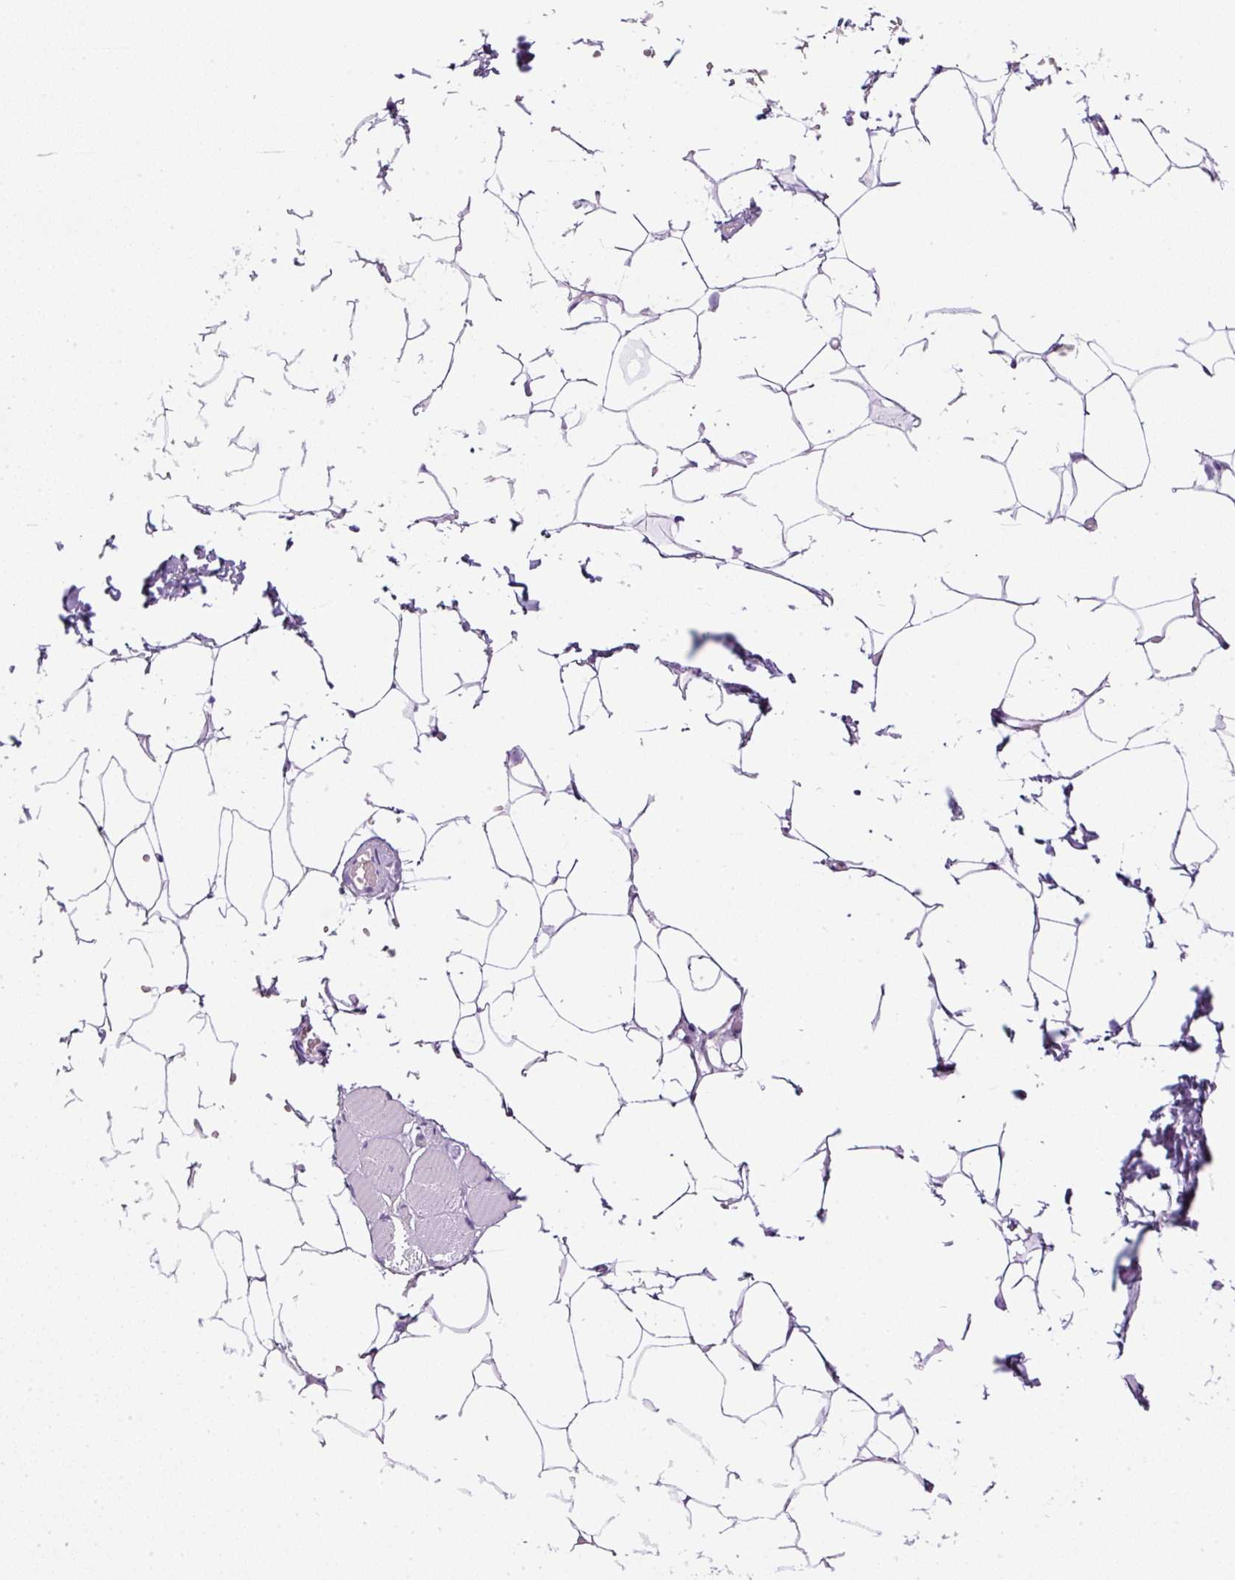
{"staining": {"intensity": "negative", "quantity": "none", "location": "none"}, "tissue": "adipose tissue", "cell_type": "Adipocytes", "image_type": "normal", "snomed": [{"axis": "morphology", "description": "Normal tissue, NOS"}, {"axis": "topography", "description": "Skin"}, {"axis": "topography", "description": "Peripheral nerve tissue"}], "caption": "Adipocytes show no significant positivity in normal adipose tissue. (DAB immunohistochemistry, high magnification).", "gene": "RHBDD2", "patient": {"sex": "female", "age": 56}}